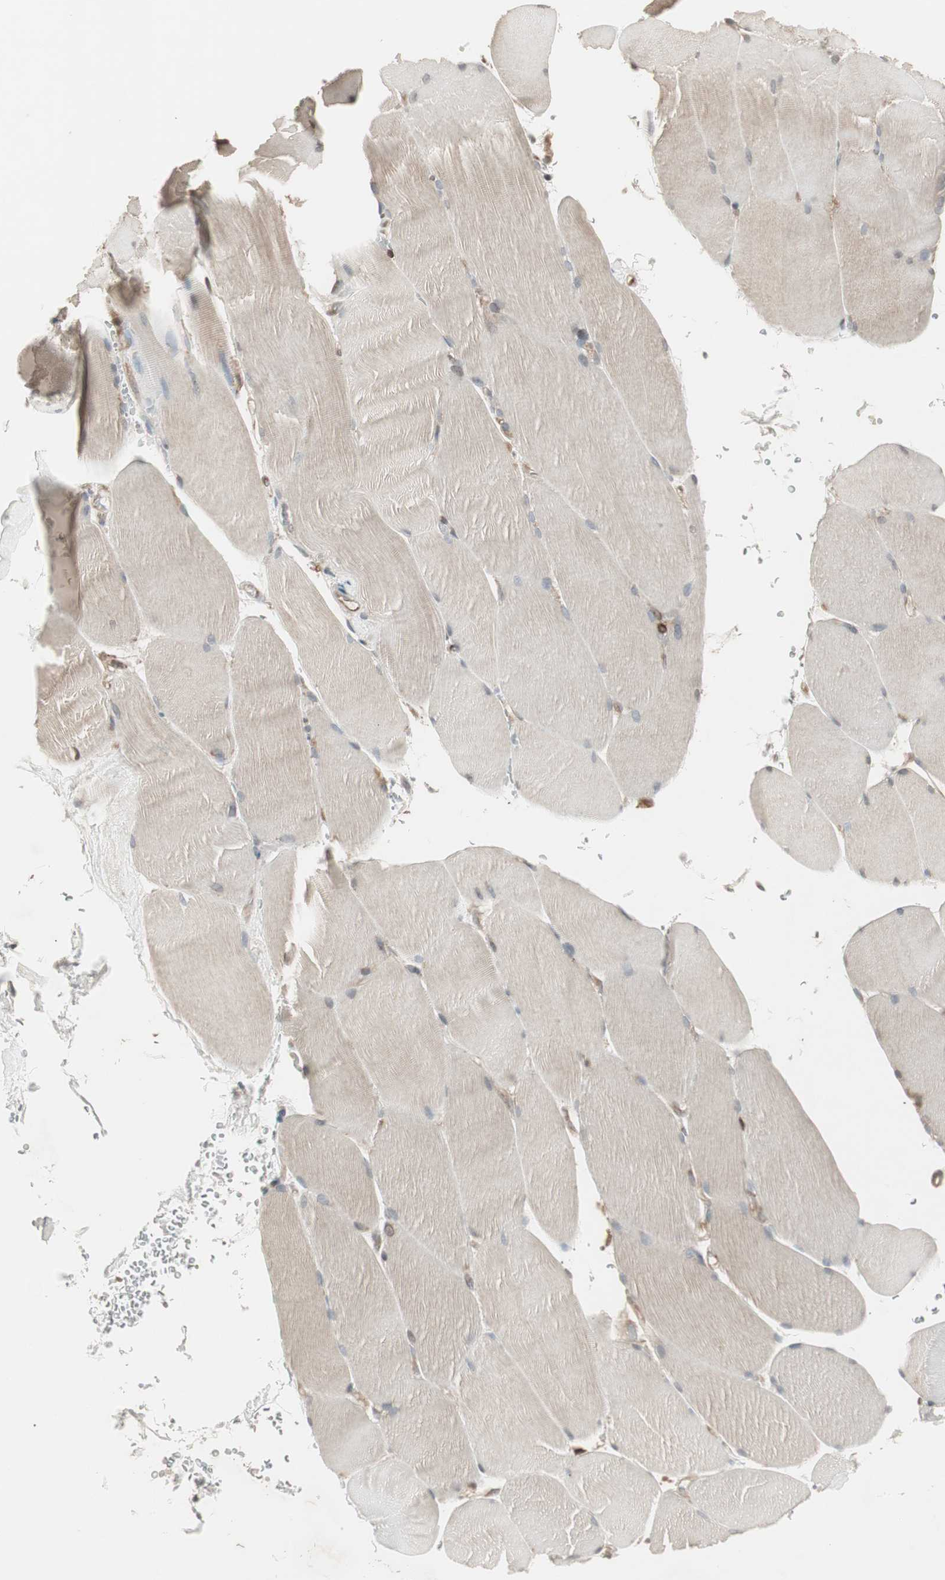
{"staining": {"intensity": "weak", "quantity": "25%-75%", "location": "cytoplasmic/membranous"}, "tissue": "skeletal muscle", "cell_type": "Myocytes", "image_type": "normal", "snomed": [{"axis": "morphology", "description": "Normal tissue, NOS"}, {"axis": "topography", "description": "Skin"}, {"axis": "topography", "description": "Skeletal muscle"}], "caption": "Brown immunohistochemical staining in benign skeletal muscle reveals weak cytoplasmic/membranous staining in approximately 25%-75% of myocytes. The protein is shown in brown color, while the nuclei are stained blue.", "gene": "ARHGEF1", "patient": {"sex": "male", "age": 83}}